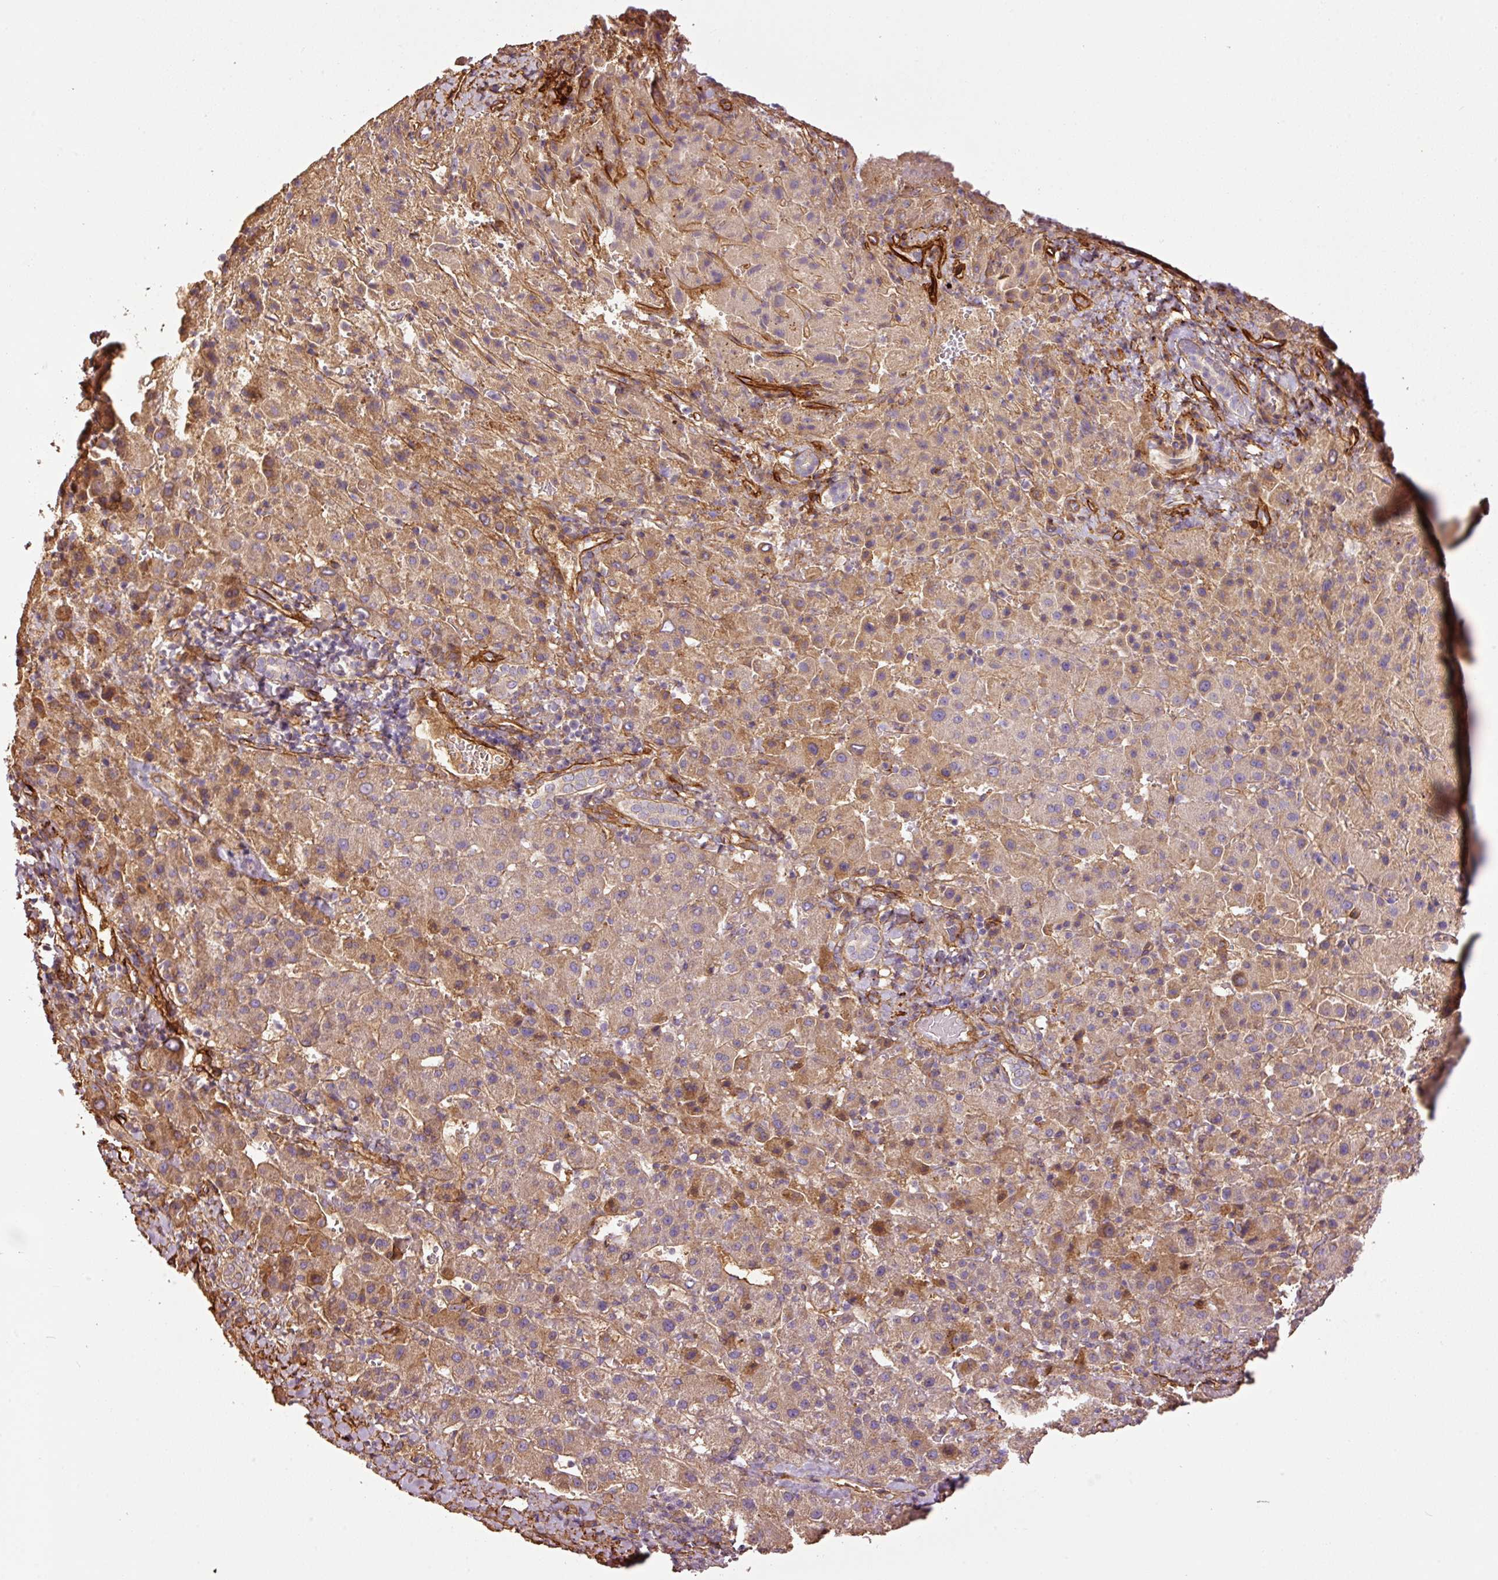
{"staining": {"intensity": "moderate", "quantity": "25%-75%", "location": "cytoplasmic/membranous"}, "tissue": "liver cancer", "cell_type": "Tumor cells", "image_type": "cancer", "snomed": [{"axis": "morphology", "description": "Carcinoma, Hepatocellular, NOS"}, {"axis": "topography", "description": "Liver"}], "caption": "Immunohistochemistry (IHC) histopathology image of liver cancer (hepatocellular carcinoma) stained for a protein (brown), which exhibits medium levels of moderate cytoplasmic/membranous staining in approximately 25%-75% of tumor cells.", "gene": "NID2", "patient": {"sex": "female", "age": 58}}